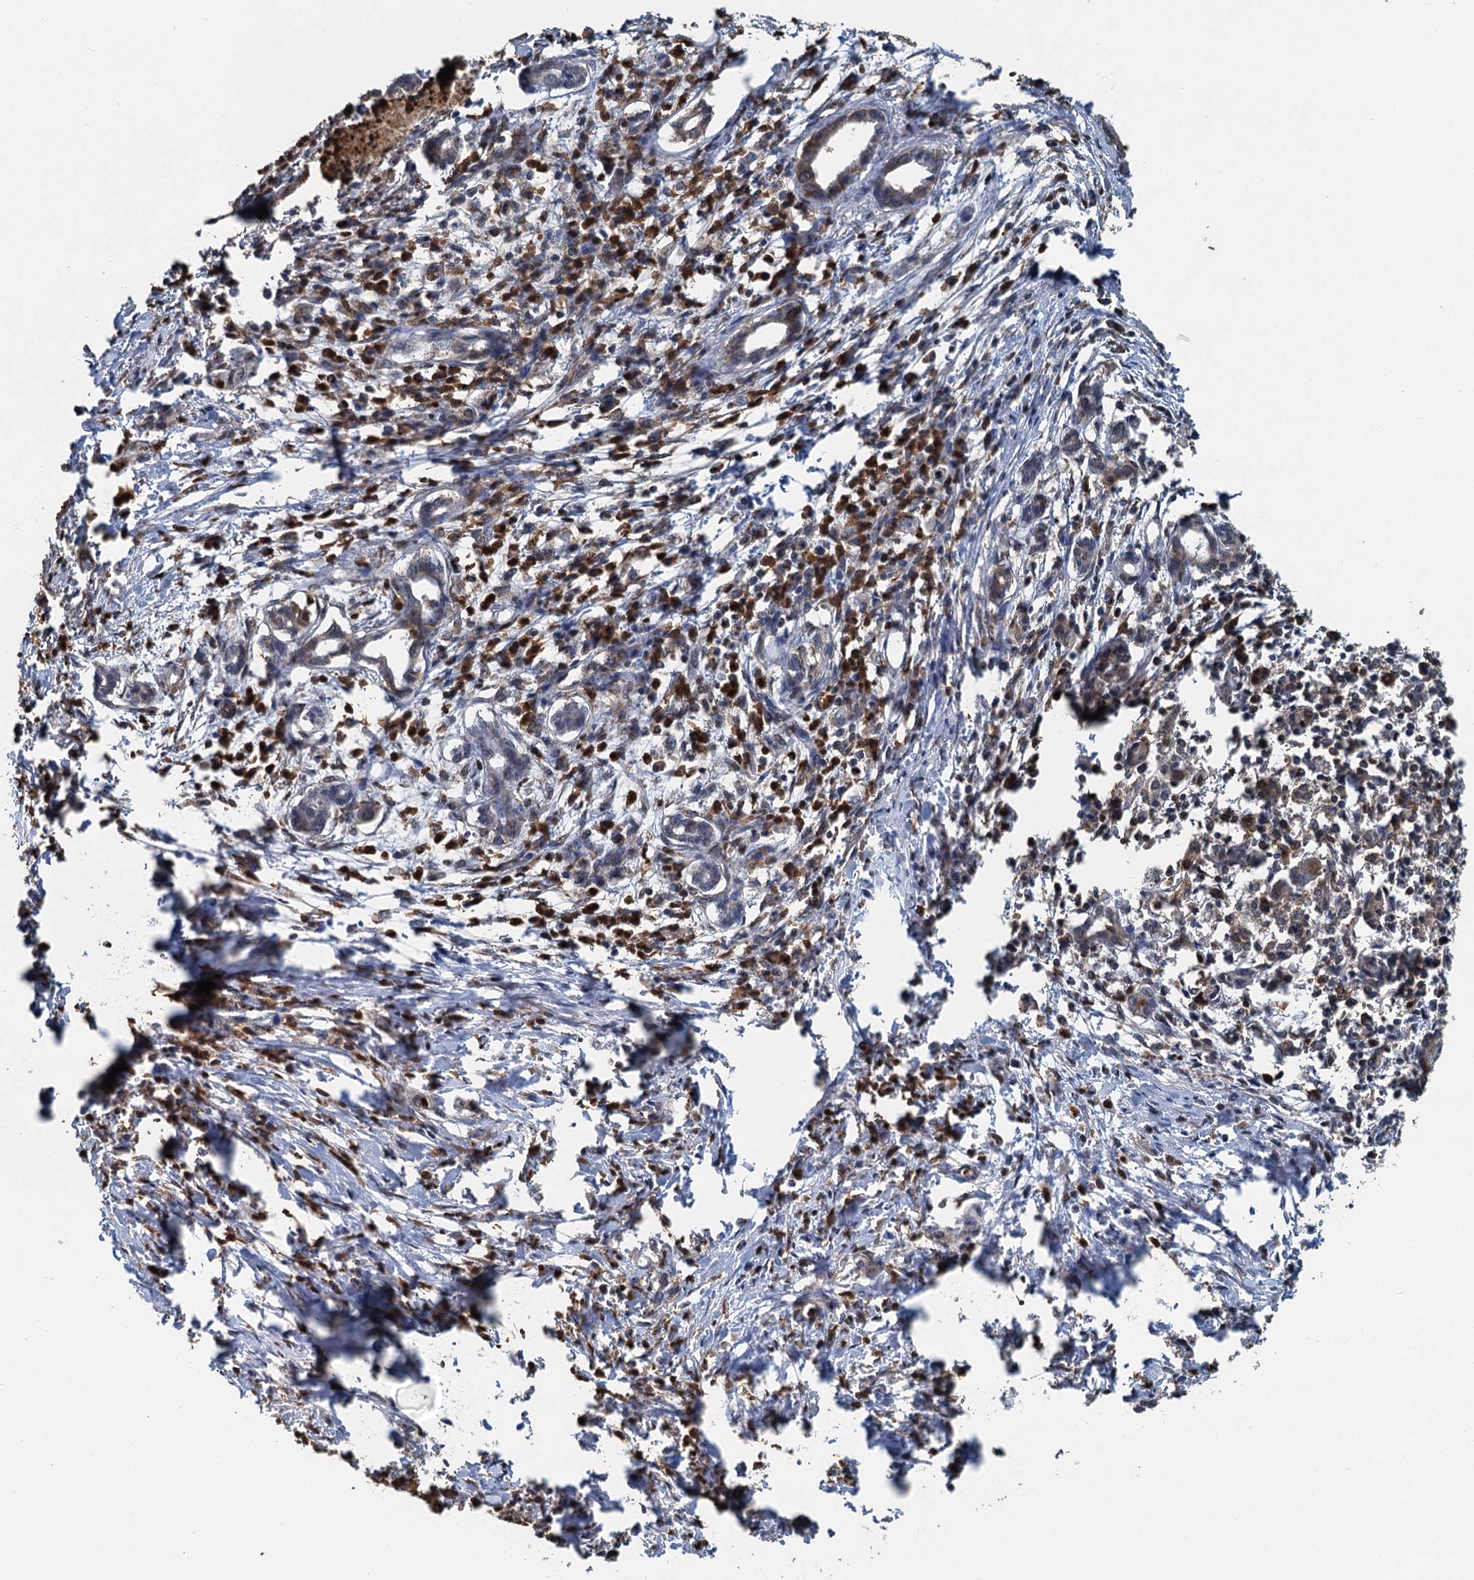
{"staining": {"intensity": "weak", "quantity": "<25%", "location": "cytoplasmic/membranous"}, "tissue": "pancreatic cancer", "cell_type": "Tumor cells", "image_type": "cancer", "snomed": [{"axis": "morphology", "description": "Adenocarcinoma, NOS"}, {"axis": "topography", "description": "Pancreas"}], "caption": "DAB immunohistochemical staining of adenocarcinoma (pancreatic) demonstrates no significant staining in tumor cells. (DAB IHC visualized using brightfield microscopy, high magnification).", "gene": "GPI", "patient": {"sex": "female", "age": 55}}